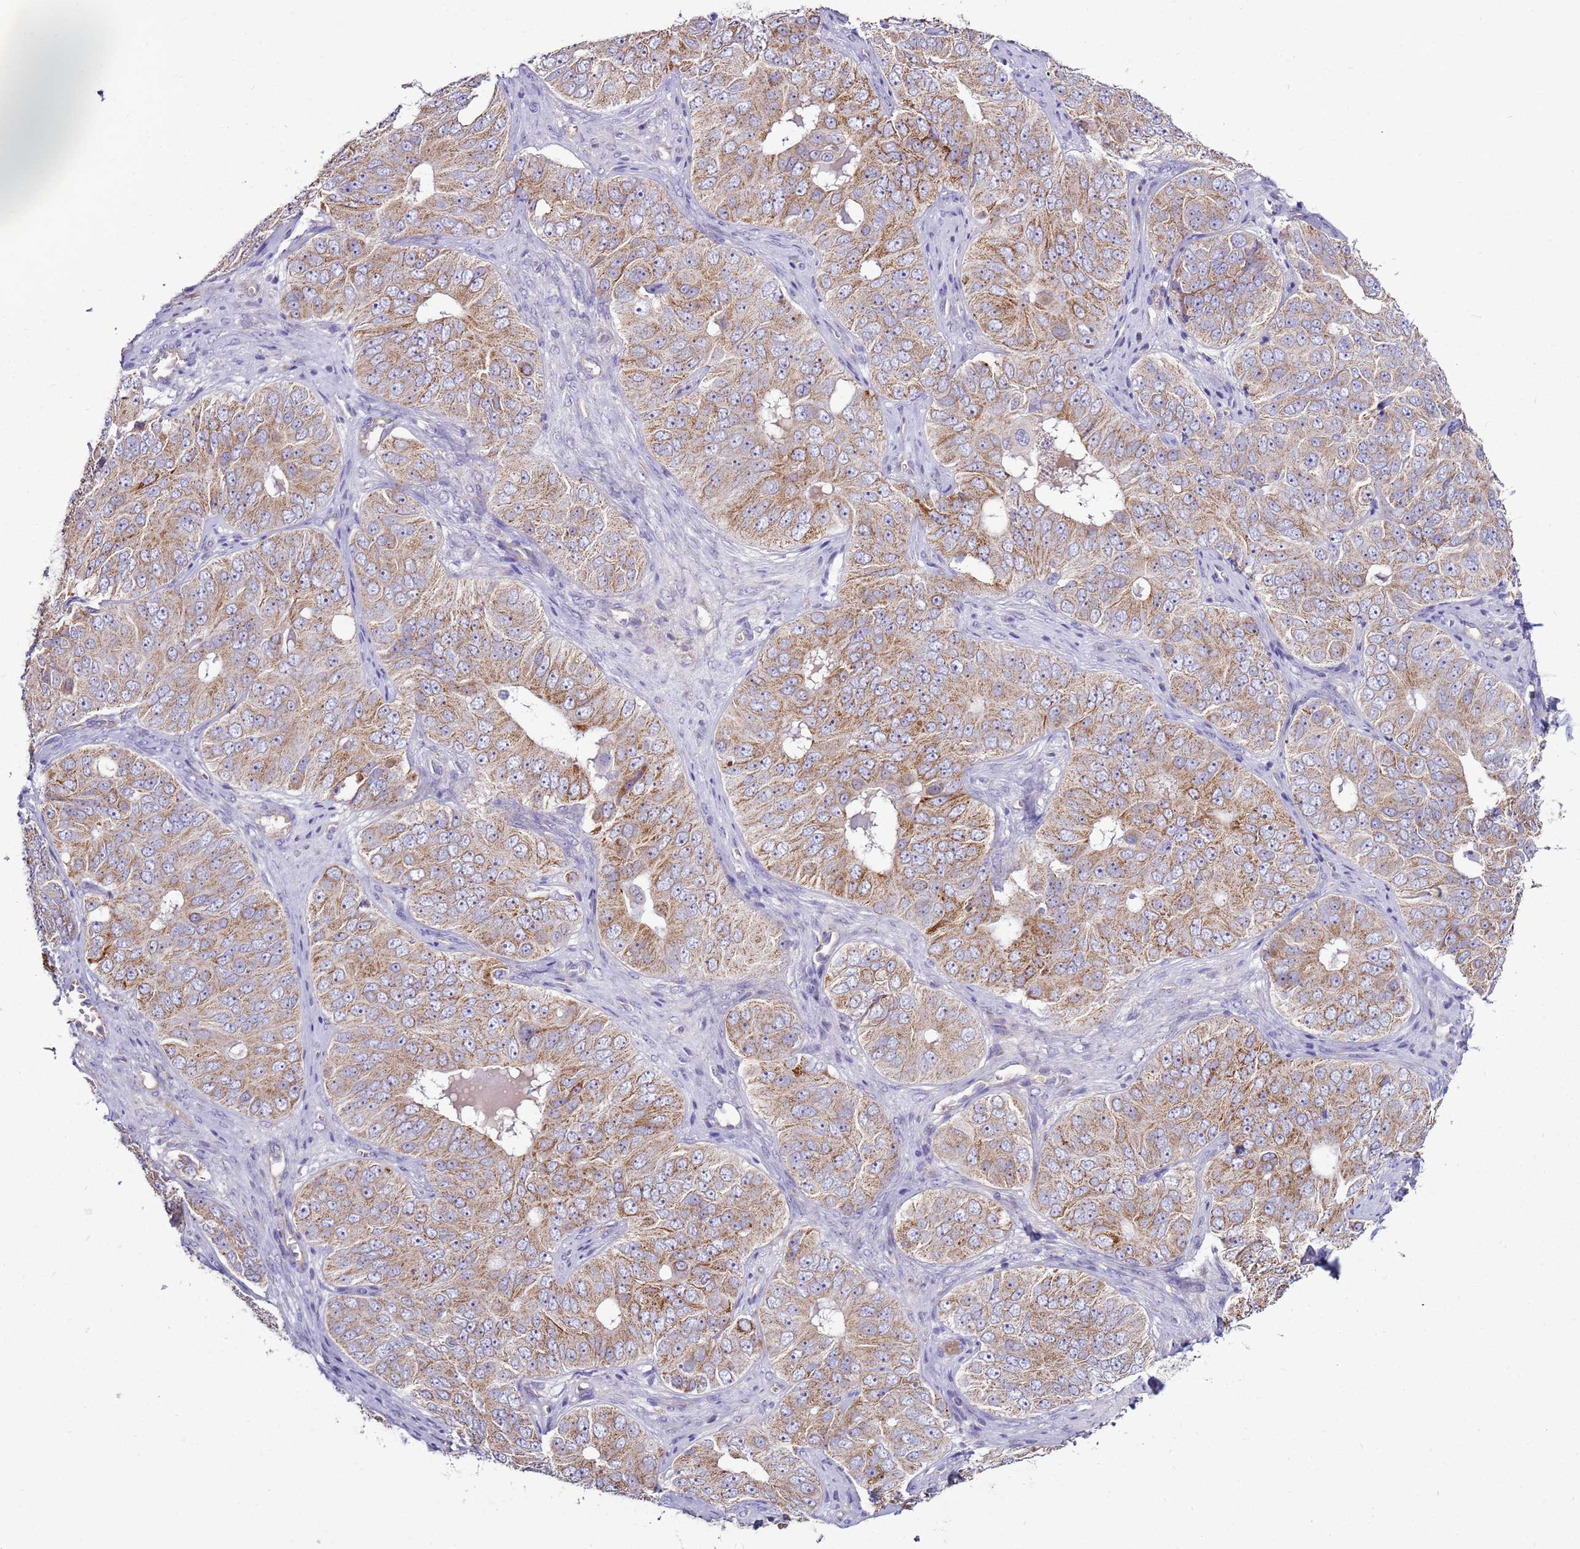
{"staining": {"intensity": "moderate", "quantity": ">75%", "location": "cytoplasmic/membranous"}, "tissue": "ovarian cancer", "cell_type": "Tumor cells", "image_type": "cancer", "snomed": [{"axis": "morphology", "description": "Carcinoma, endometroid"}, {"axis": "topography", "description": "Ovary"}], "caption": "A high-resolution histopathology image shows immunohistochemistry staining of ovarian cancer (endometroid carcinoma), which displays moderate cytoplasmic/membranous positivity in about >75% of tumor cells.", "gene": "TRAPPC4", "patient": {"sex": "female", "age": 51}}